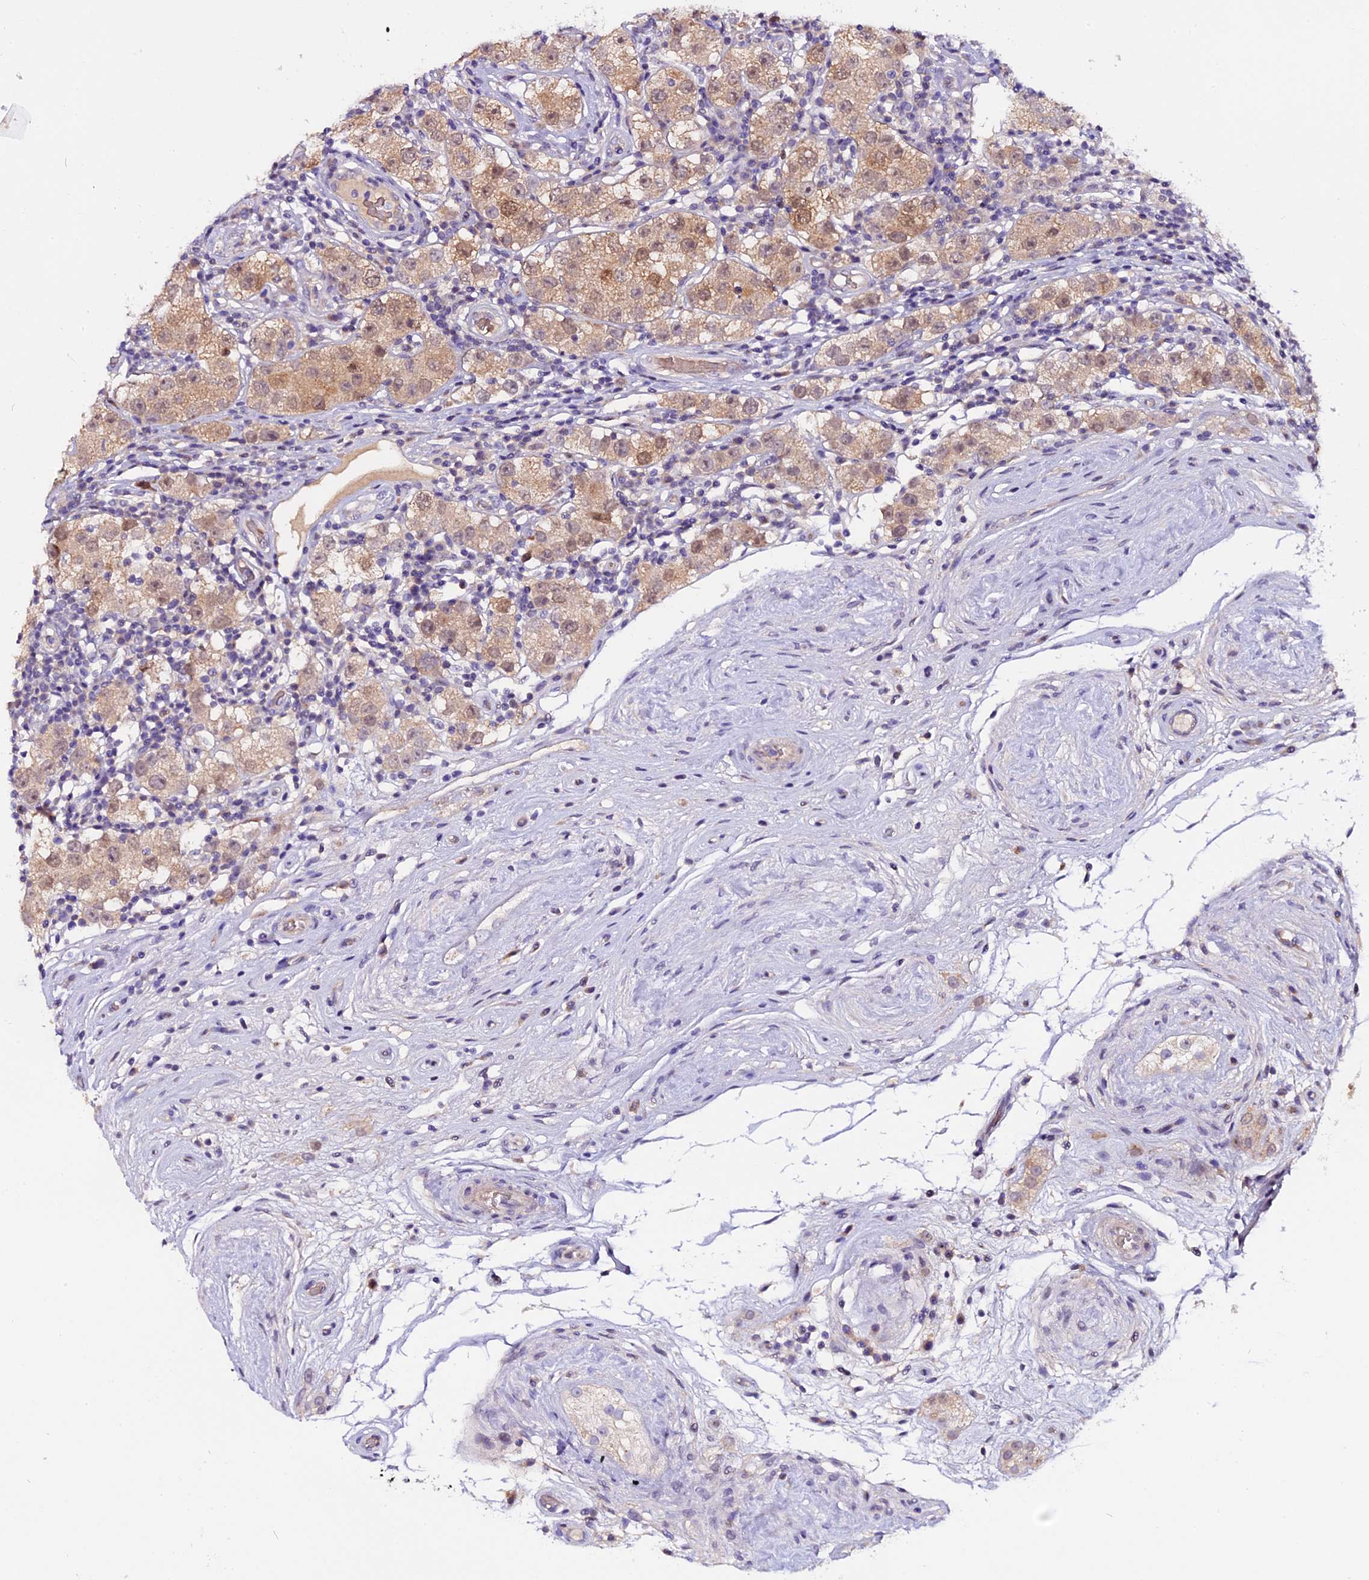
{"staining": {"intensity": "moderate", "quantity": ">75%", "location": "cytoplasmic/membranous"}, "tissue": "testis cancer", "cell_type": "Tumor cells", "image_type": "cancer", "snomed": [{"axis": "morphology", "description": "Seminoma, NOS"}, {"axis": "topography", "description": "Testis"}], "caption": "Immunohistochemistry (DAB (3,3'-diaminobenzidine)) staining of human testis cancer exhibits moderate cytoplasmic/membranous protein positivity in about >75% of tumor cells.", "gene": "C9orf40", "patient": {"sex": "male", "age": 34}}